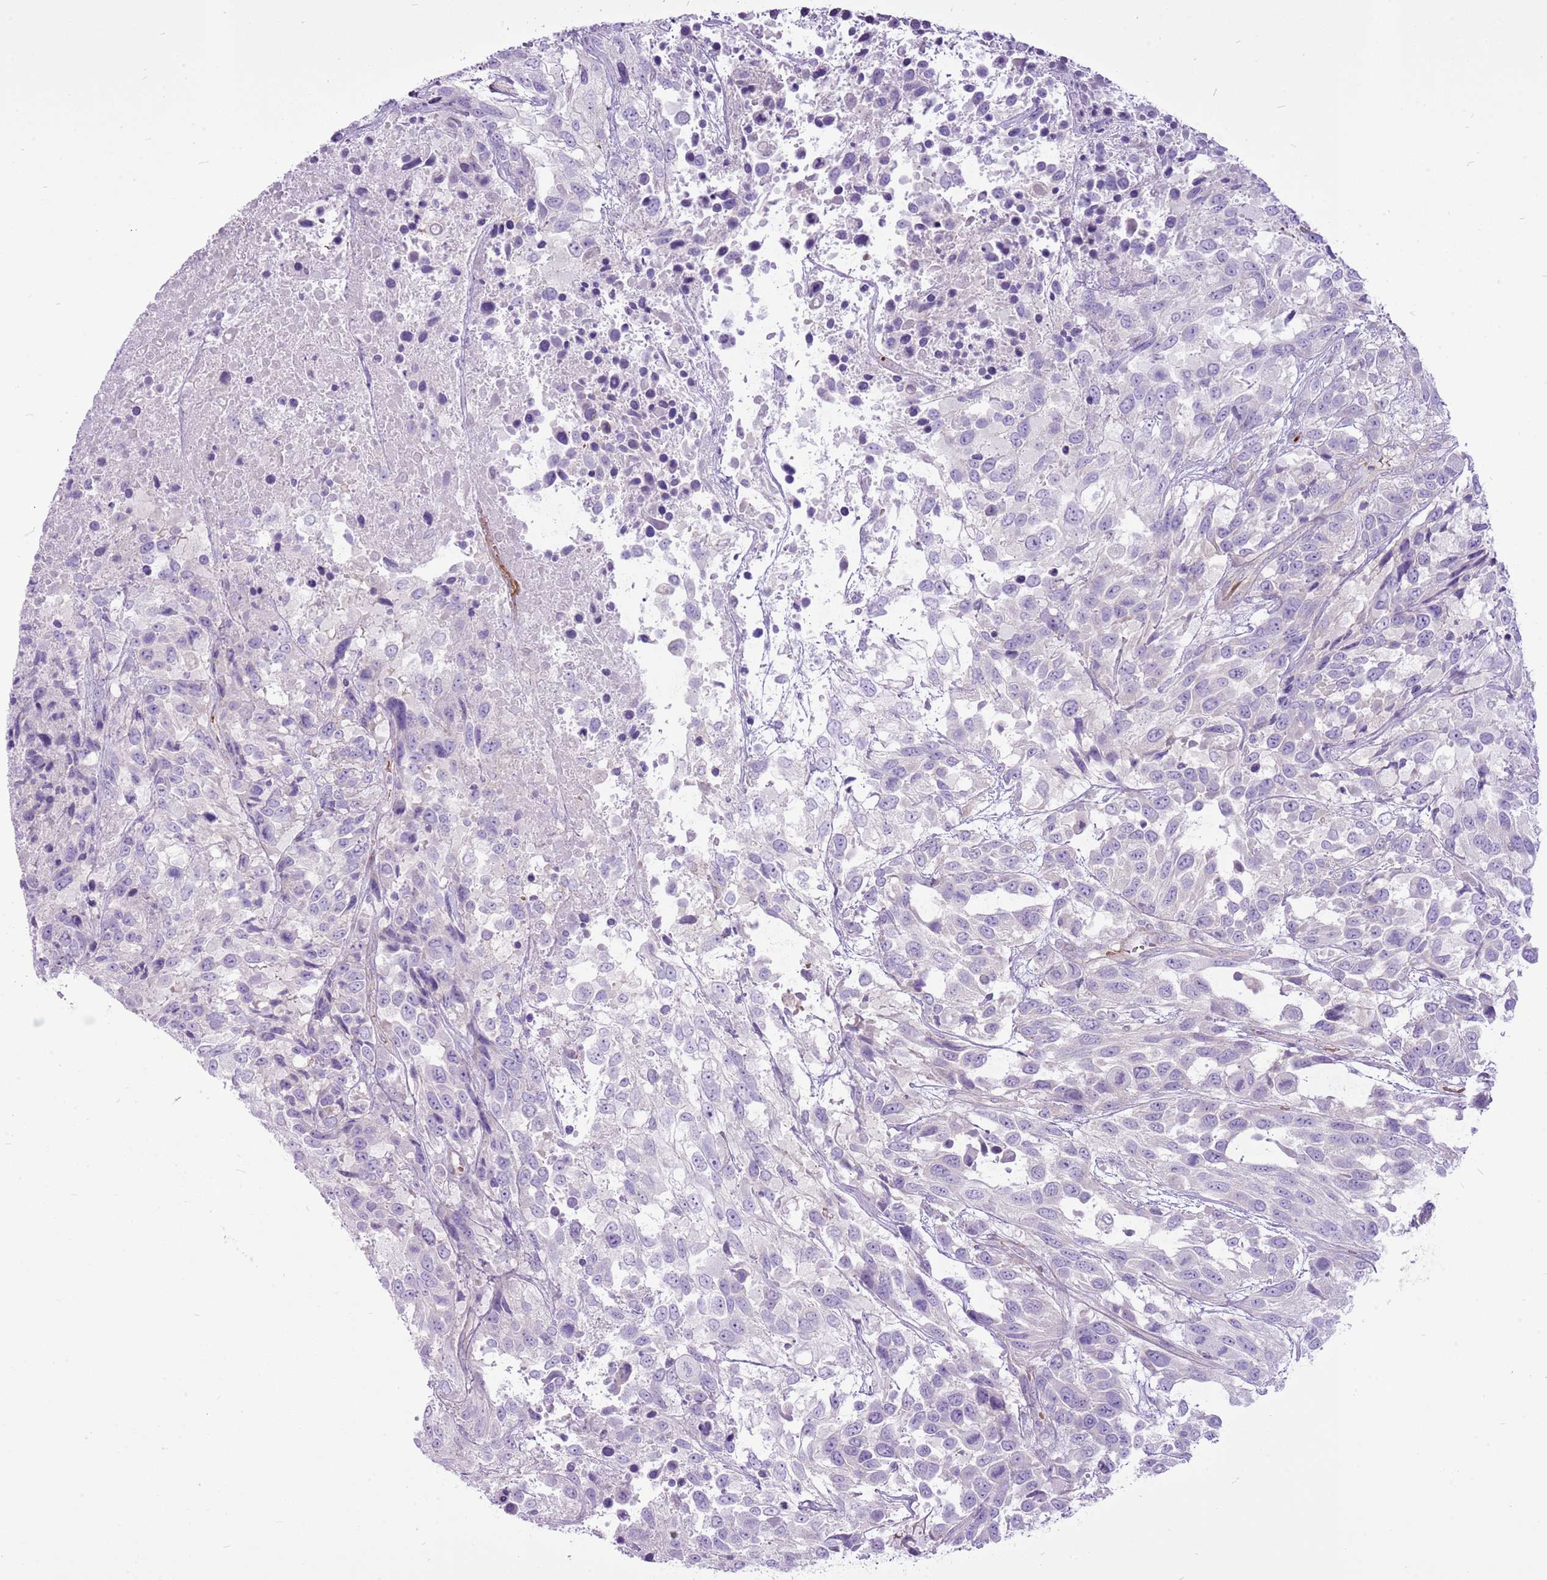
{"staining": {"intensity": "negative", "quantity": "none", "location": "none"}, "tissue": "urothelial cancer", "cell_type": "Tumor cells", "image_type": "cancer", "snomed": [{"axis": "morphology", "description": "Urothelial carcinoma, High grade"}, {"axis": "topography", "description": "Urinary bladder"}], "caption": "The IHC photomicrograph has no significant positivity in tumor cells of urothelial cancer tissue.", "gene": "CHAC2", "patient": {"sex": "female", "age": 70}}